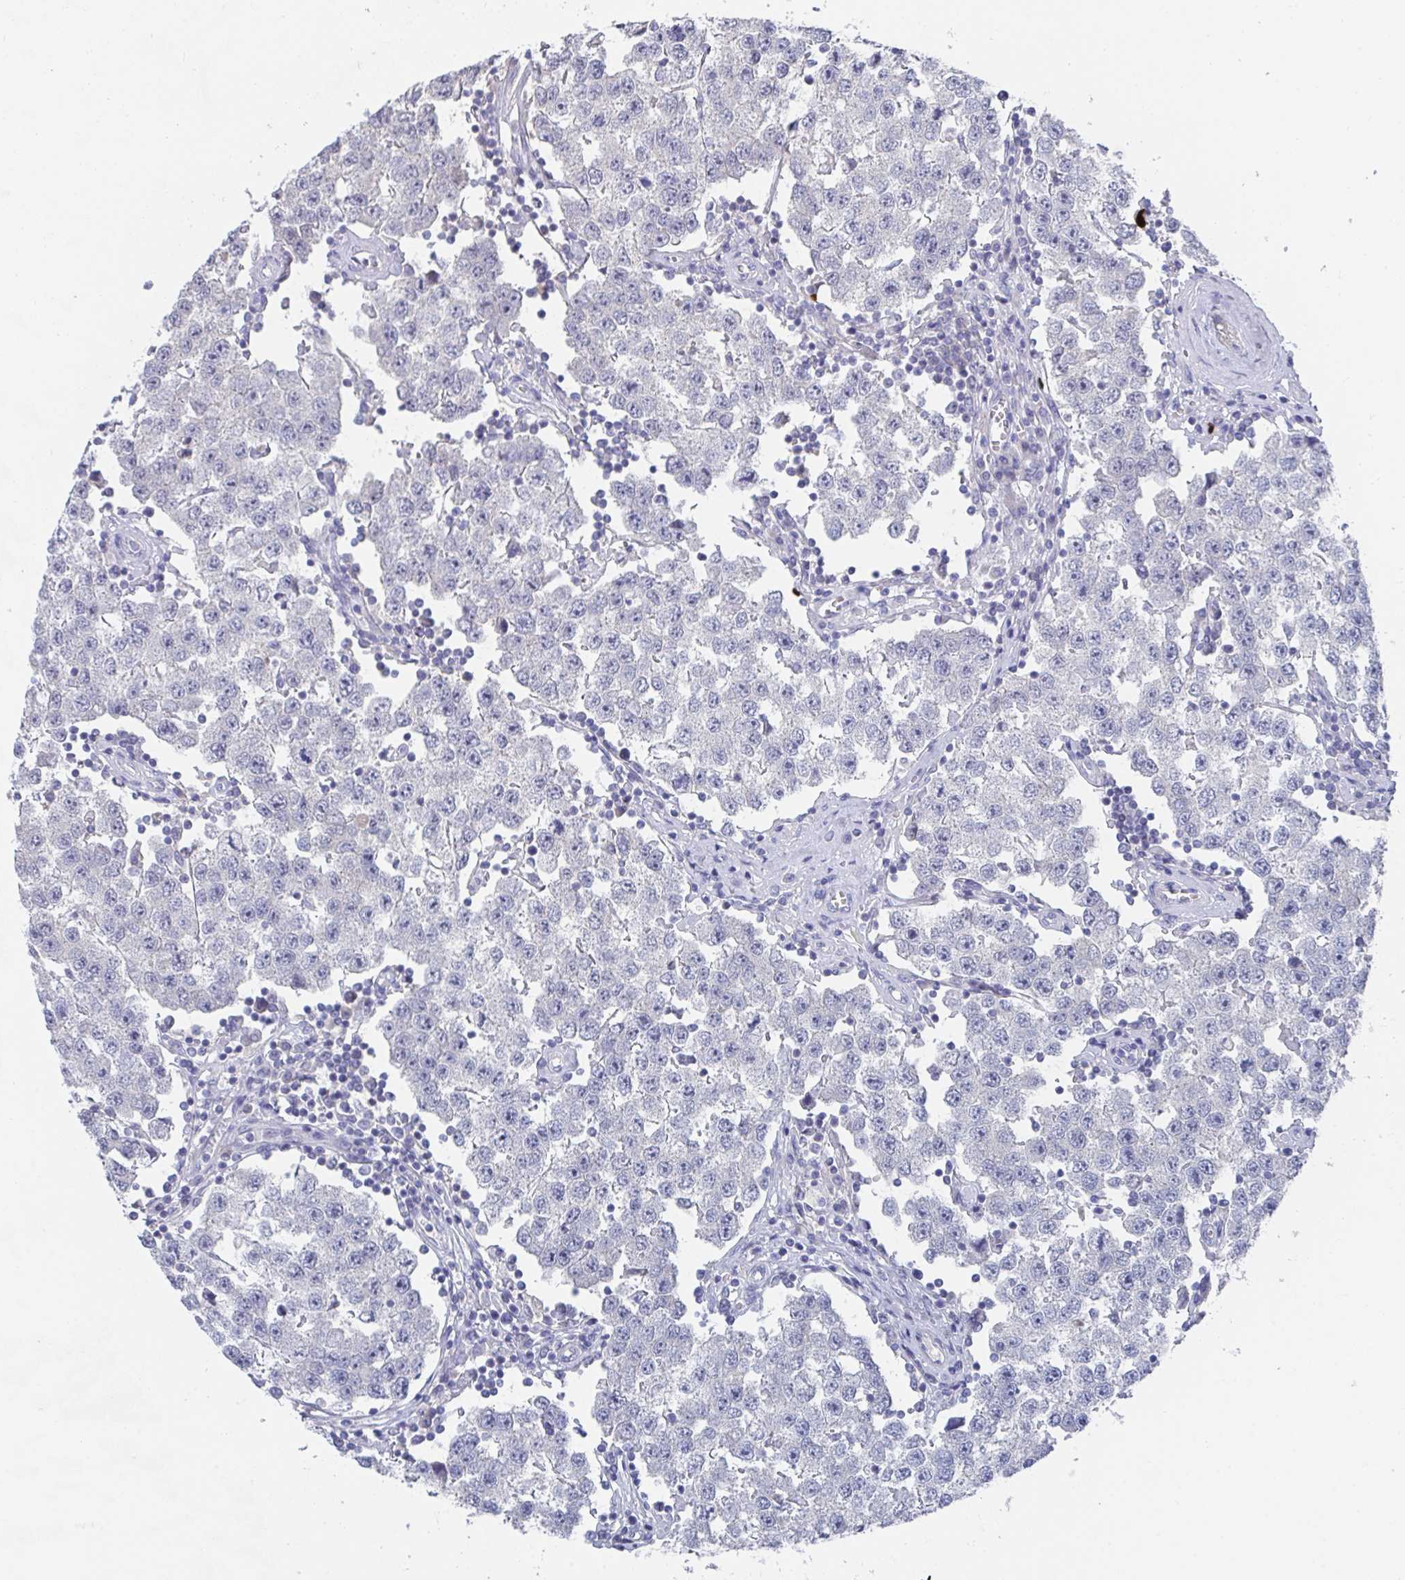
{"staining": {"intensity": "negative", "quantity": "none", "location": "none"}, "tissue": "testis cancer", "cell_type": "Tumor cells", "image_type": "cancer", "snomed": [{"axis": "morphology", "description": "Seminoma, NOS"}, {"axis": "topography", "description": "Testis"}], "caption": "High magnification brightfield microscopy of testis cancer stained with DAB (brown) and counterstained with hematoxylin (blue): tumor cells show no significant positivity.", "gene": "KCNK5", "patient": {"sex": "male", "age": 34}}